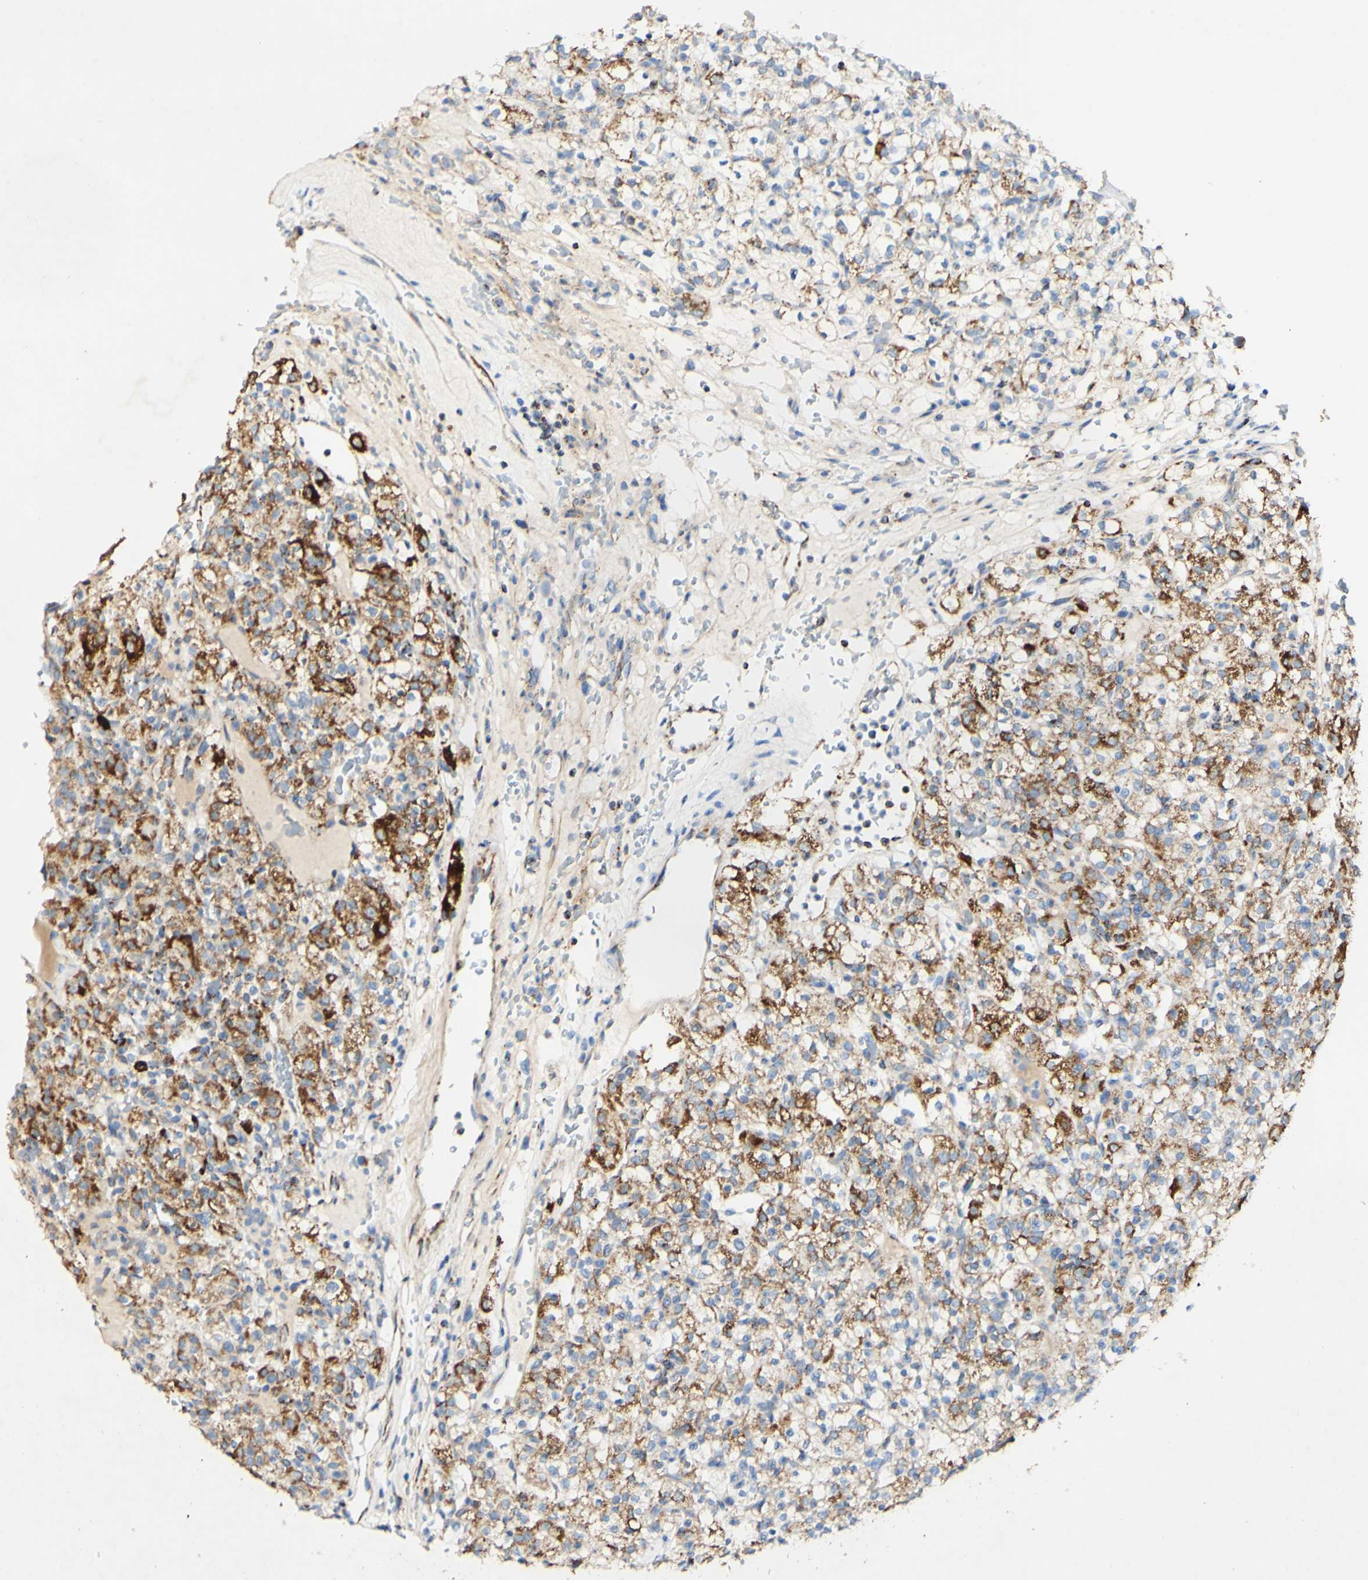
{"staining": {"intensity": "strong", "quantity": "25%-75%", "location": "cytoplasmic/membranous"}, "tissue": "renal cancer", "cell_type": "Tumor cells", "image_type": "cancer", "snomed": [{"axis": "morphology", "description": "Normal tissue, NOS"}, {"axis": "morphology", "description": "Adenocarcinoma, NOS"}, {"axis": "topography", "description": "Kidney"}], "caption": "Immunohistochemical staining of human renal cancer (adenocarcinoma) reveals high levels of strong cytoplasmic/membranous protein positivity in about 25%-75% of tumor cells.", "gene": "OXCT1", "patient": {"sex": "female", "age": 72}}